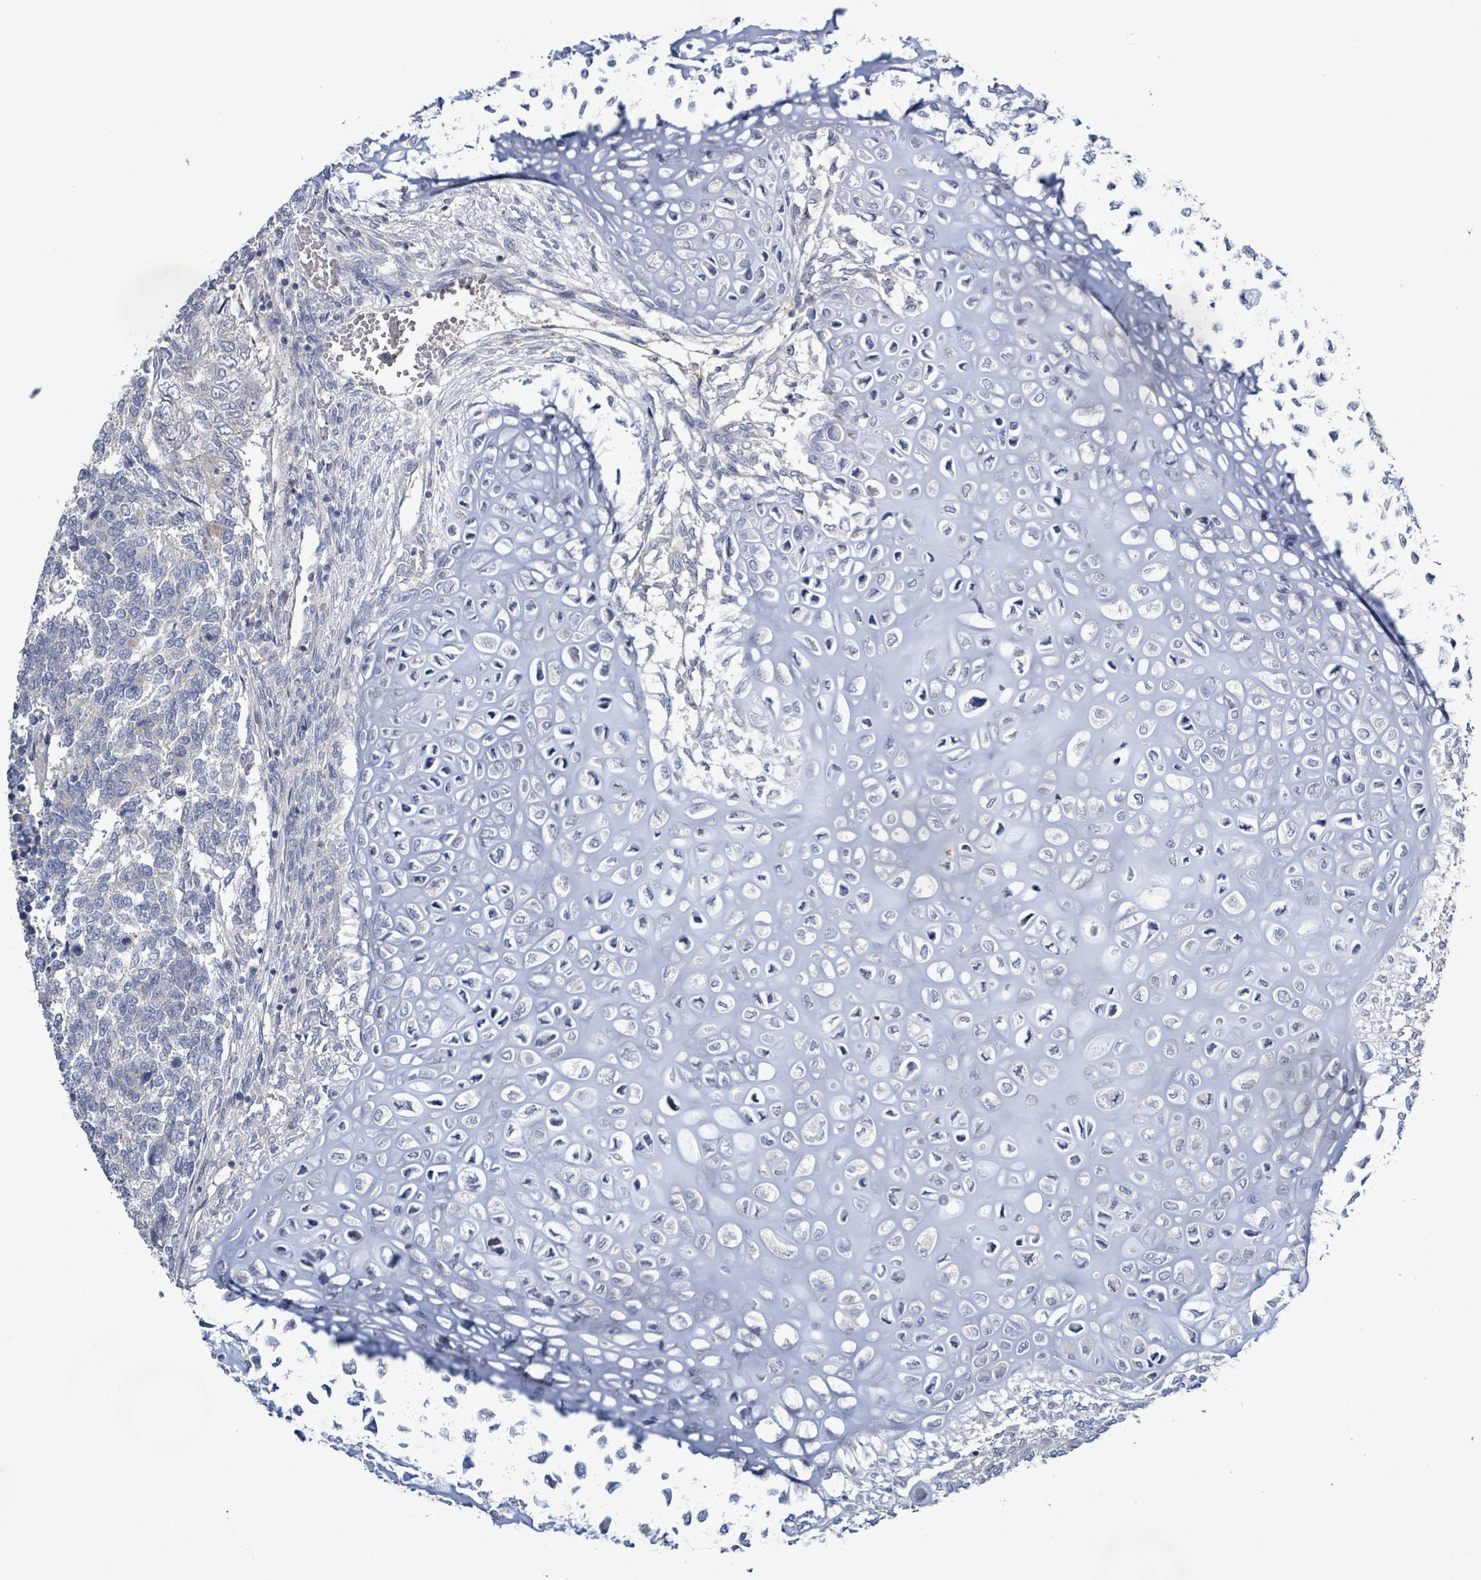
{"staining": {"intensity": "negative", "quantity": "none", "location": "none"}, "tissue": "testis cancer", "cell_type": "Tumor cells", "image_type": "cancer", "snomed": [{"axis": "morphology", "description": "Carcinoma, Embryonal, NOS"}, {"axis": "topography", "description": "Testis"}], "caption": "Human testis cancer (embryonal carcinoma) stained for a protein using IHC shows no positivity in tumor cells.", "gene": "KRAS", "patient": {"sex": "male", "age": 23}}